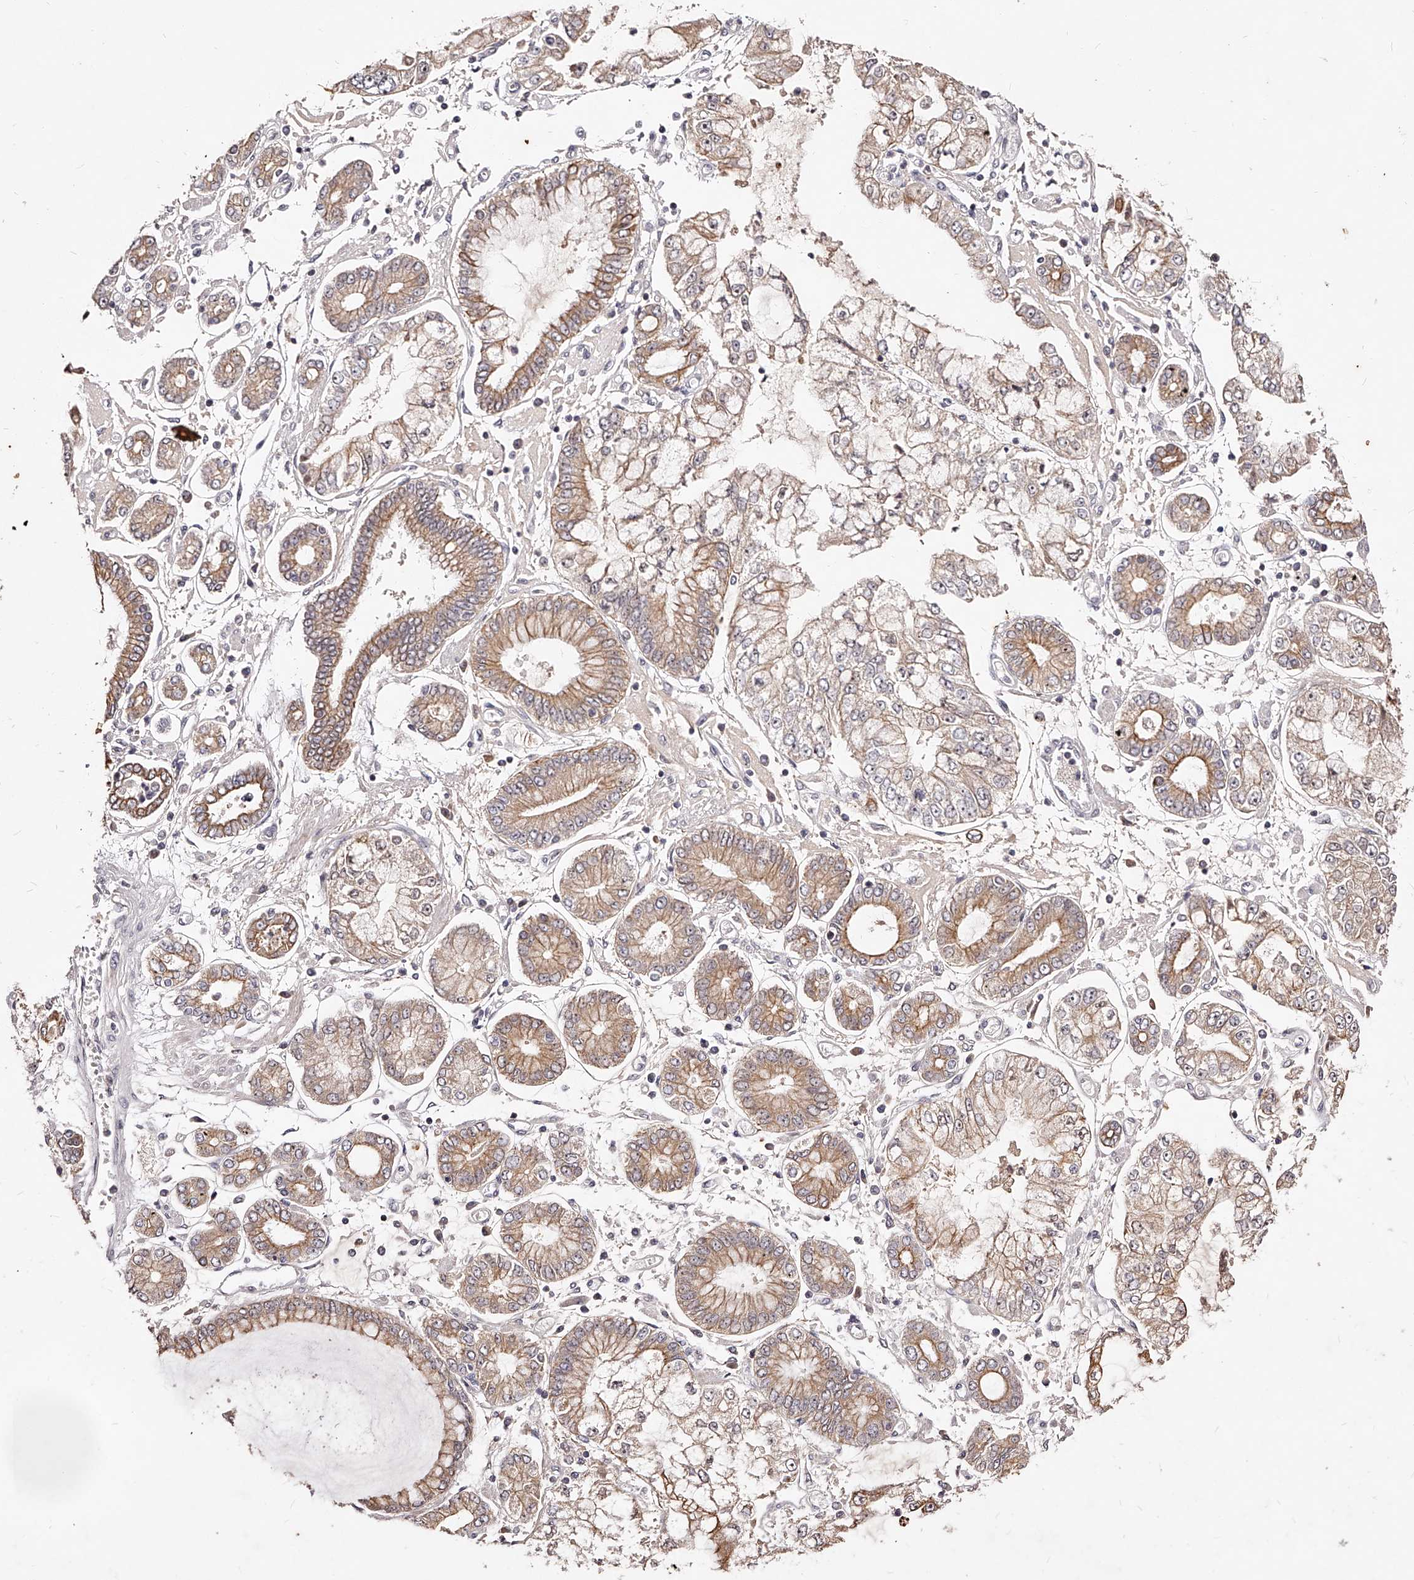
{"staining": {"intensity": "moderate", "quantity": "25%-75%", "location": "cytoplasmic/membranous"}, "tissue": "stomach cancer", "cell_type": "Tumor cells", "image_type": "cancer", "snomed": [{"axis": "morphology", "description": "Adenocarcinoma, NOS"}, {"axis": "topography", "description": "Stomach"}], "caption": "Tumor cells demonstrate medium levels of moderate cytoplasmic/membranous positivity in approximately 25%-75% of cells in human stomach cancer. (Brightfield microscopy of DAB IHC at high magnification).", "gene": "PHACTR1", "patient": {"sex": "male", "age": 76}}